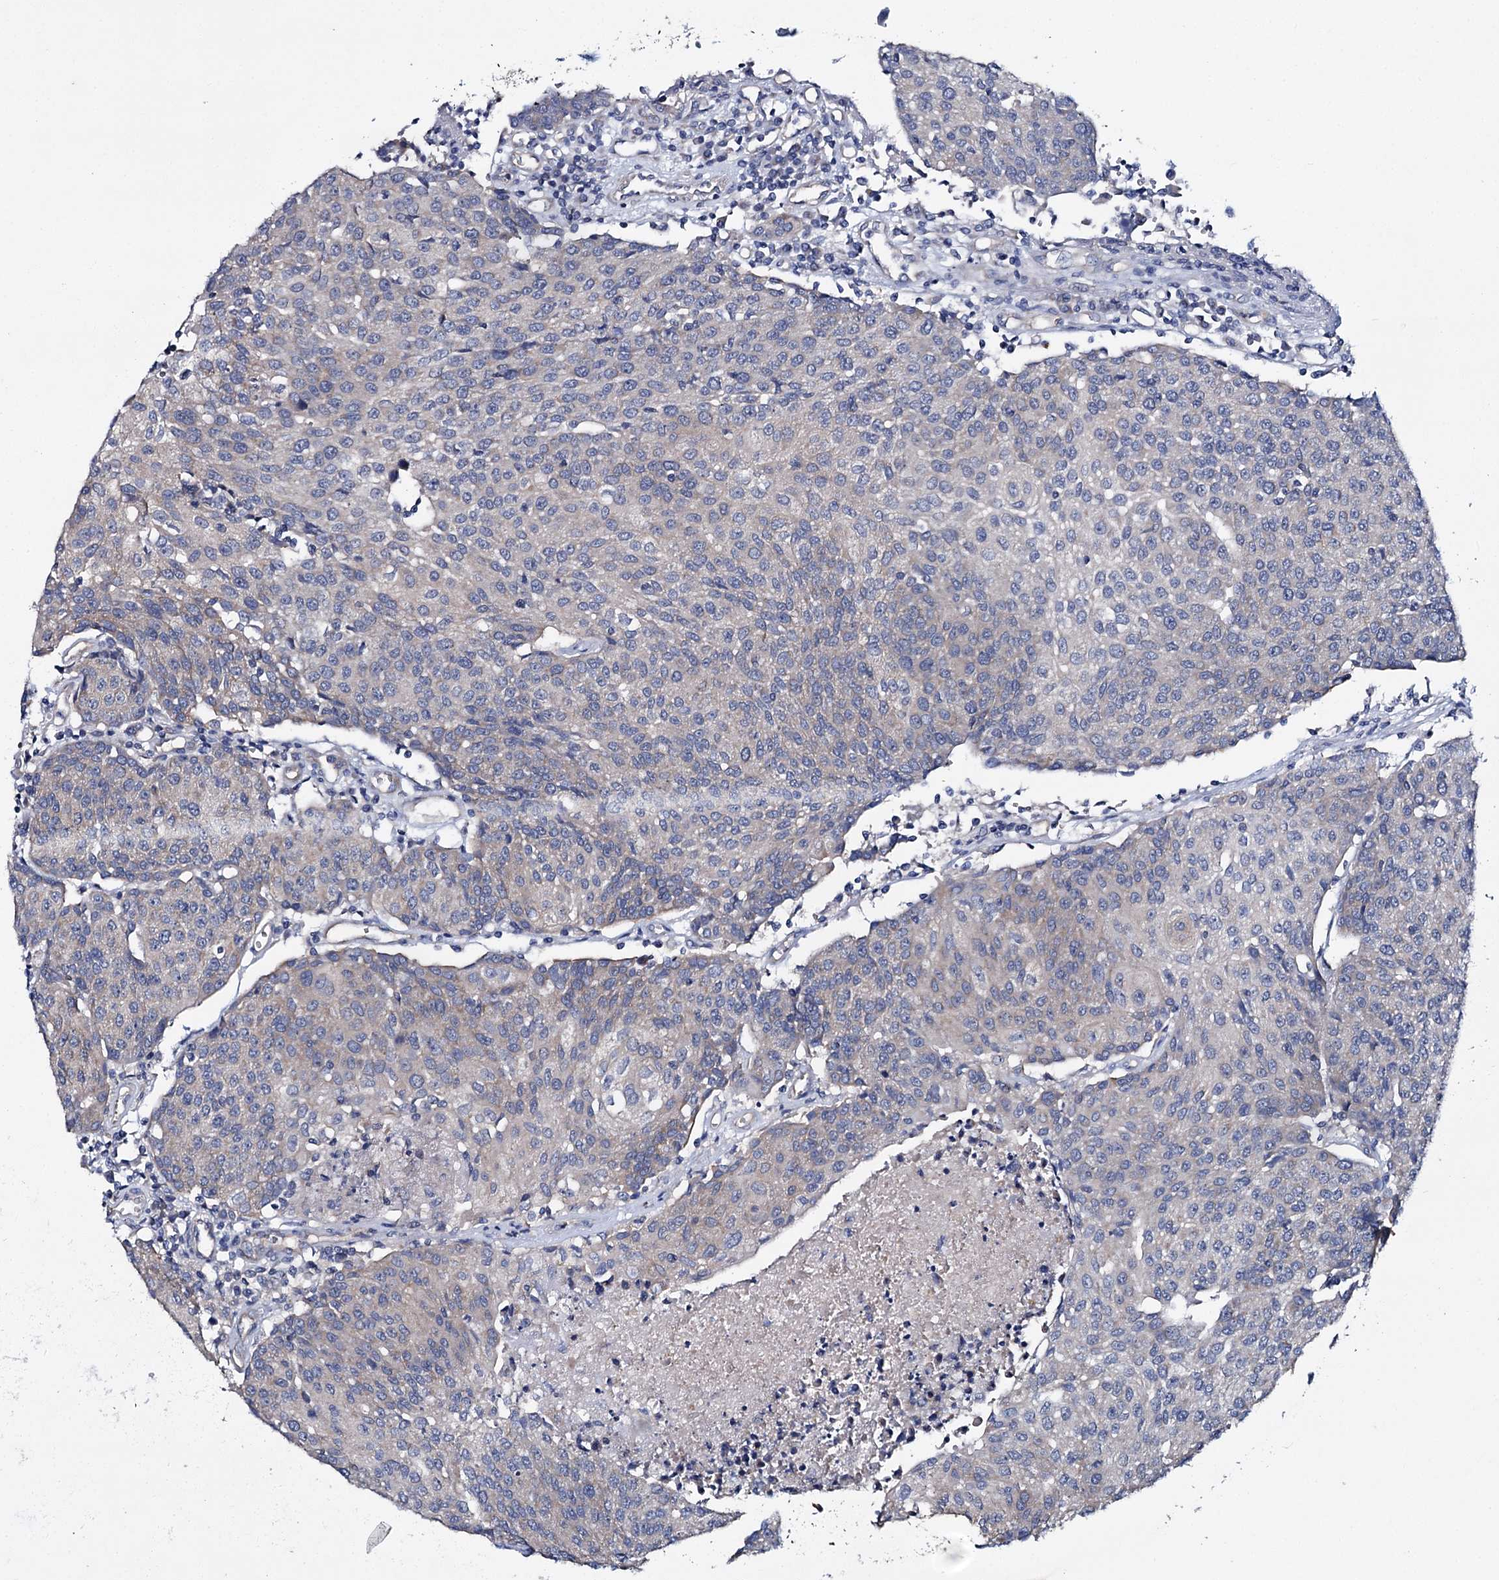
{"staining": {"intensity": "weak", "quantity": "<25%", "location": "cytoplasmic/membranous"}, "tissue": "urothelial cancer", "cell_type": "Tumor cells", "image_type": "cancer", "snomed": [{"axis": "morphology", "description": "Urothelial carcinoma, High grade"}, {"axis": "topography", "description": "Urinary bladder"}], "caption": "High power microscopy photomicrograph of an immunohistochemistry (IHC) histopathology image of urothelial cancer, revealing no significant staining in tumor cells.", "gene": "CEP295", "patient": {"sex": "female", "age": 85}}